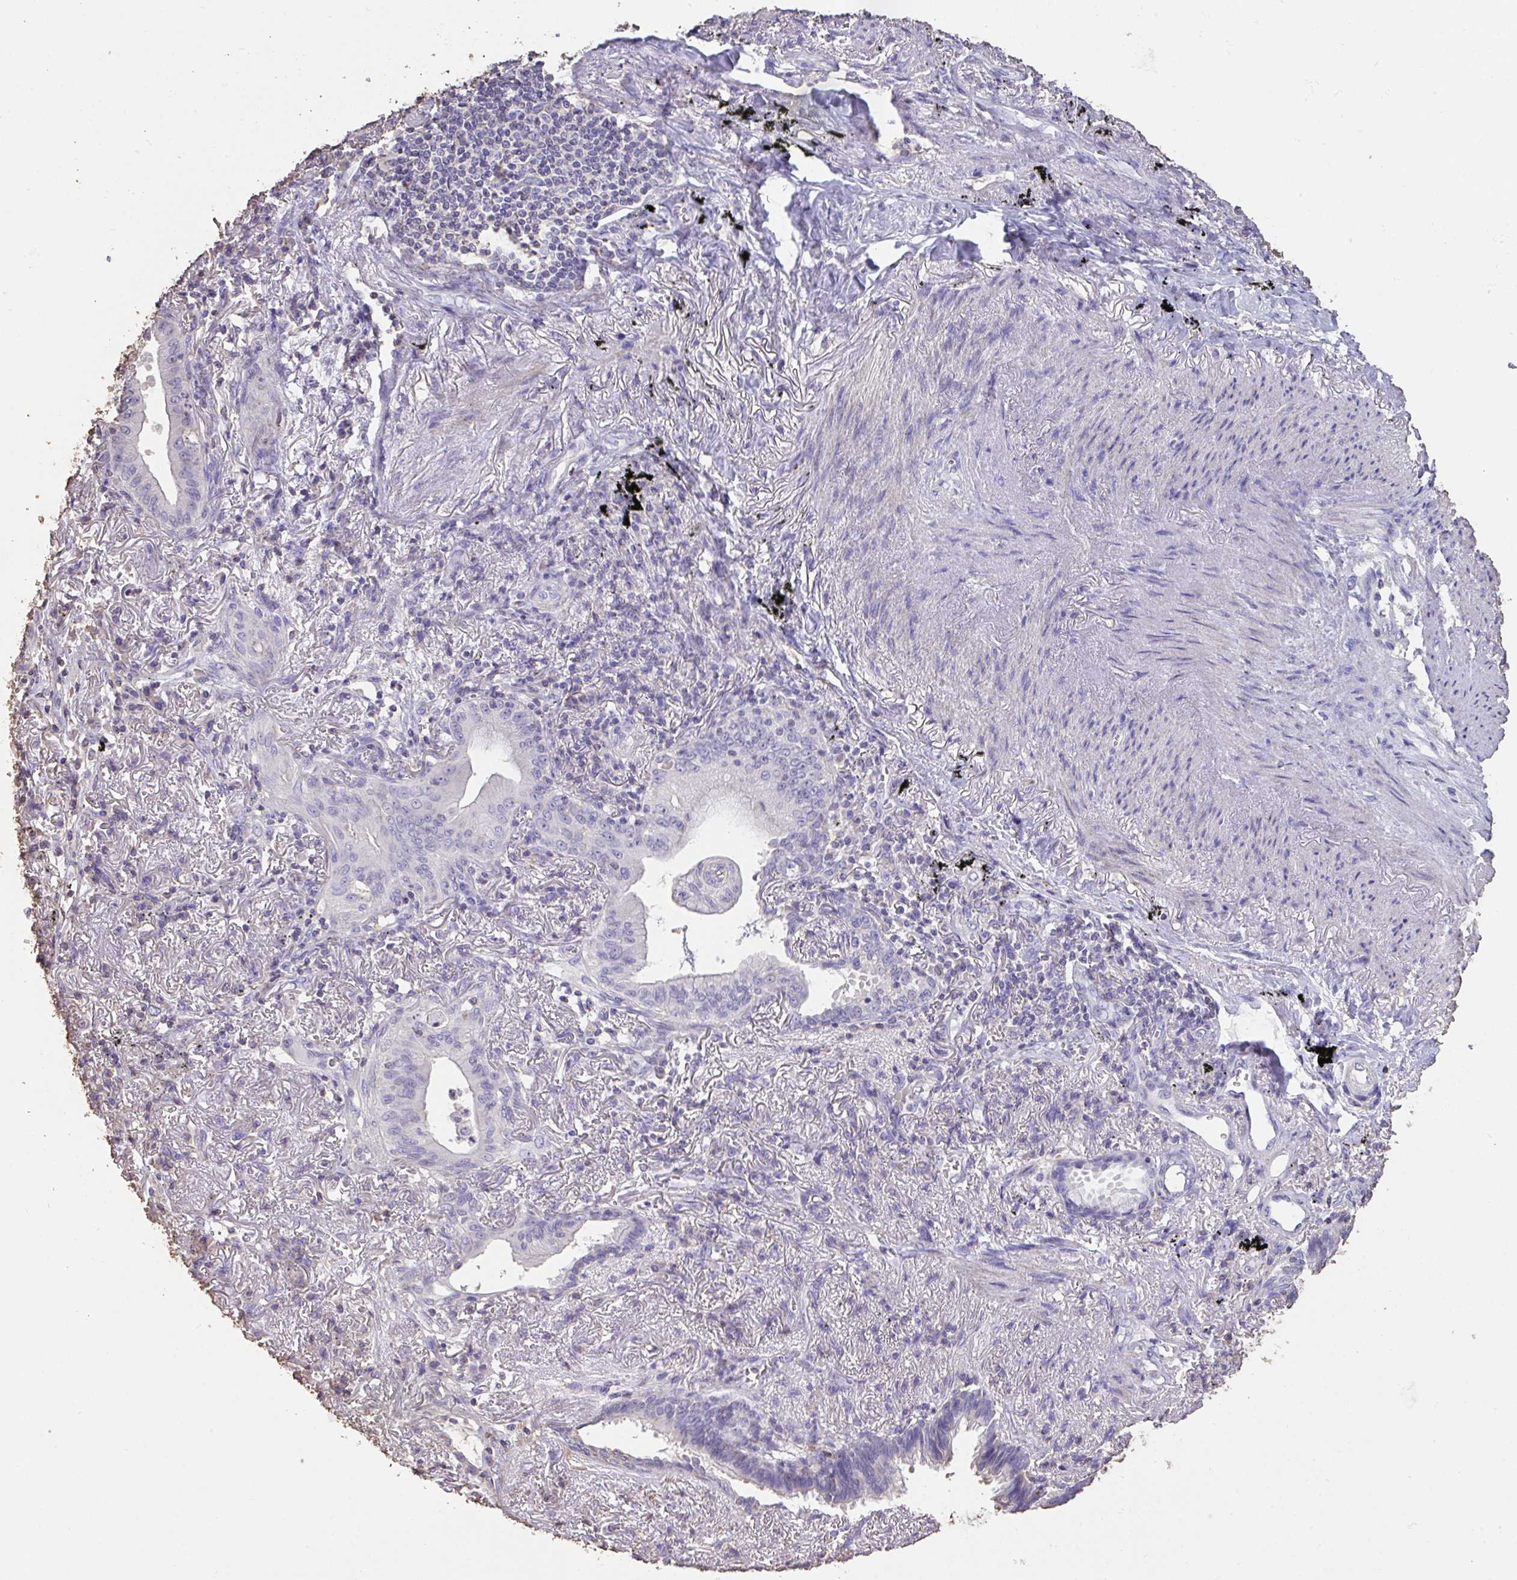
{"staining": {"intensity": "negative", "quantity": "none", "location": "none"}, "tissue": "lung cancer", "cell_type": "Tumor cells", "image_type": "cancer", "snomed": [{"axis": "morphology", "description": "Adenocarcinoma, NOS"}, {"axis": "topography", "description": "Lung"}], "caption": "The image demonstrates no staining of tumor cells in lung cancer.", "gene": "IL23R", "patient": {"sex": "male", "age": 77}}